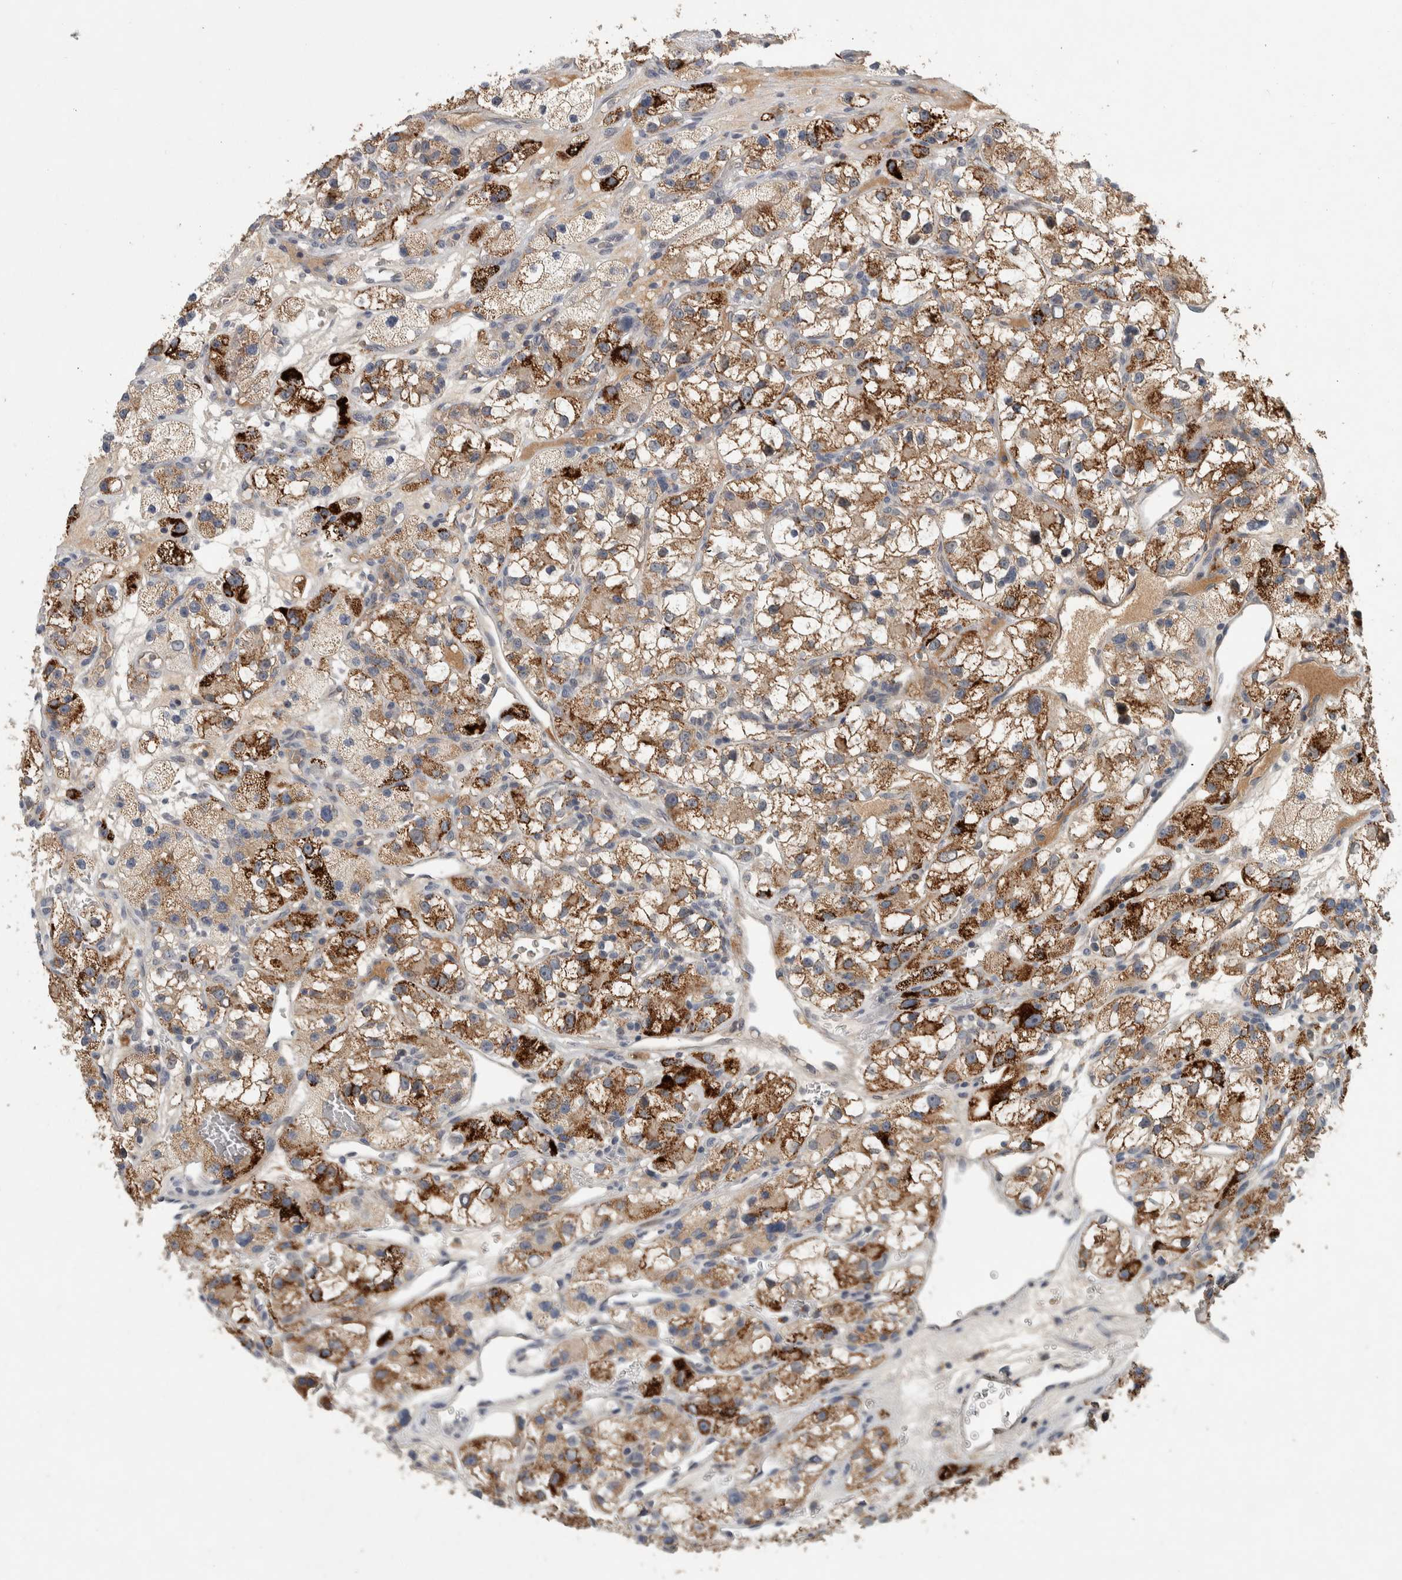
{"staining": {"intensity": "strong", "quantity": "25%-75%", "location": "cytoplasmic/membranous"}, "tissue": "renal cancer", "cell_type": "Tumor cells", "image_type": "cancer", "snomed": [{"axis": "morphology", "description": "Adenocarcinoma, NOS"}, {"axis": "topography", "description": "Kidney"}], "caption": "DAB immunohistochemical staining of human renal cancer reveals strong cytoplasmic/membranous protein expression in about 25%-75% of tumor cells. (DAB IHC with brightfield microscopy, high magnification).", "gene": "CHRM3", "patient": {"sex": "female", "age": 57}}